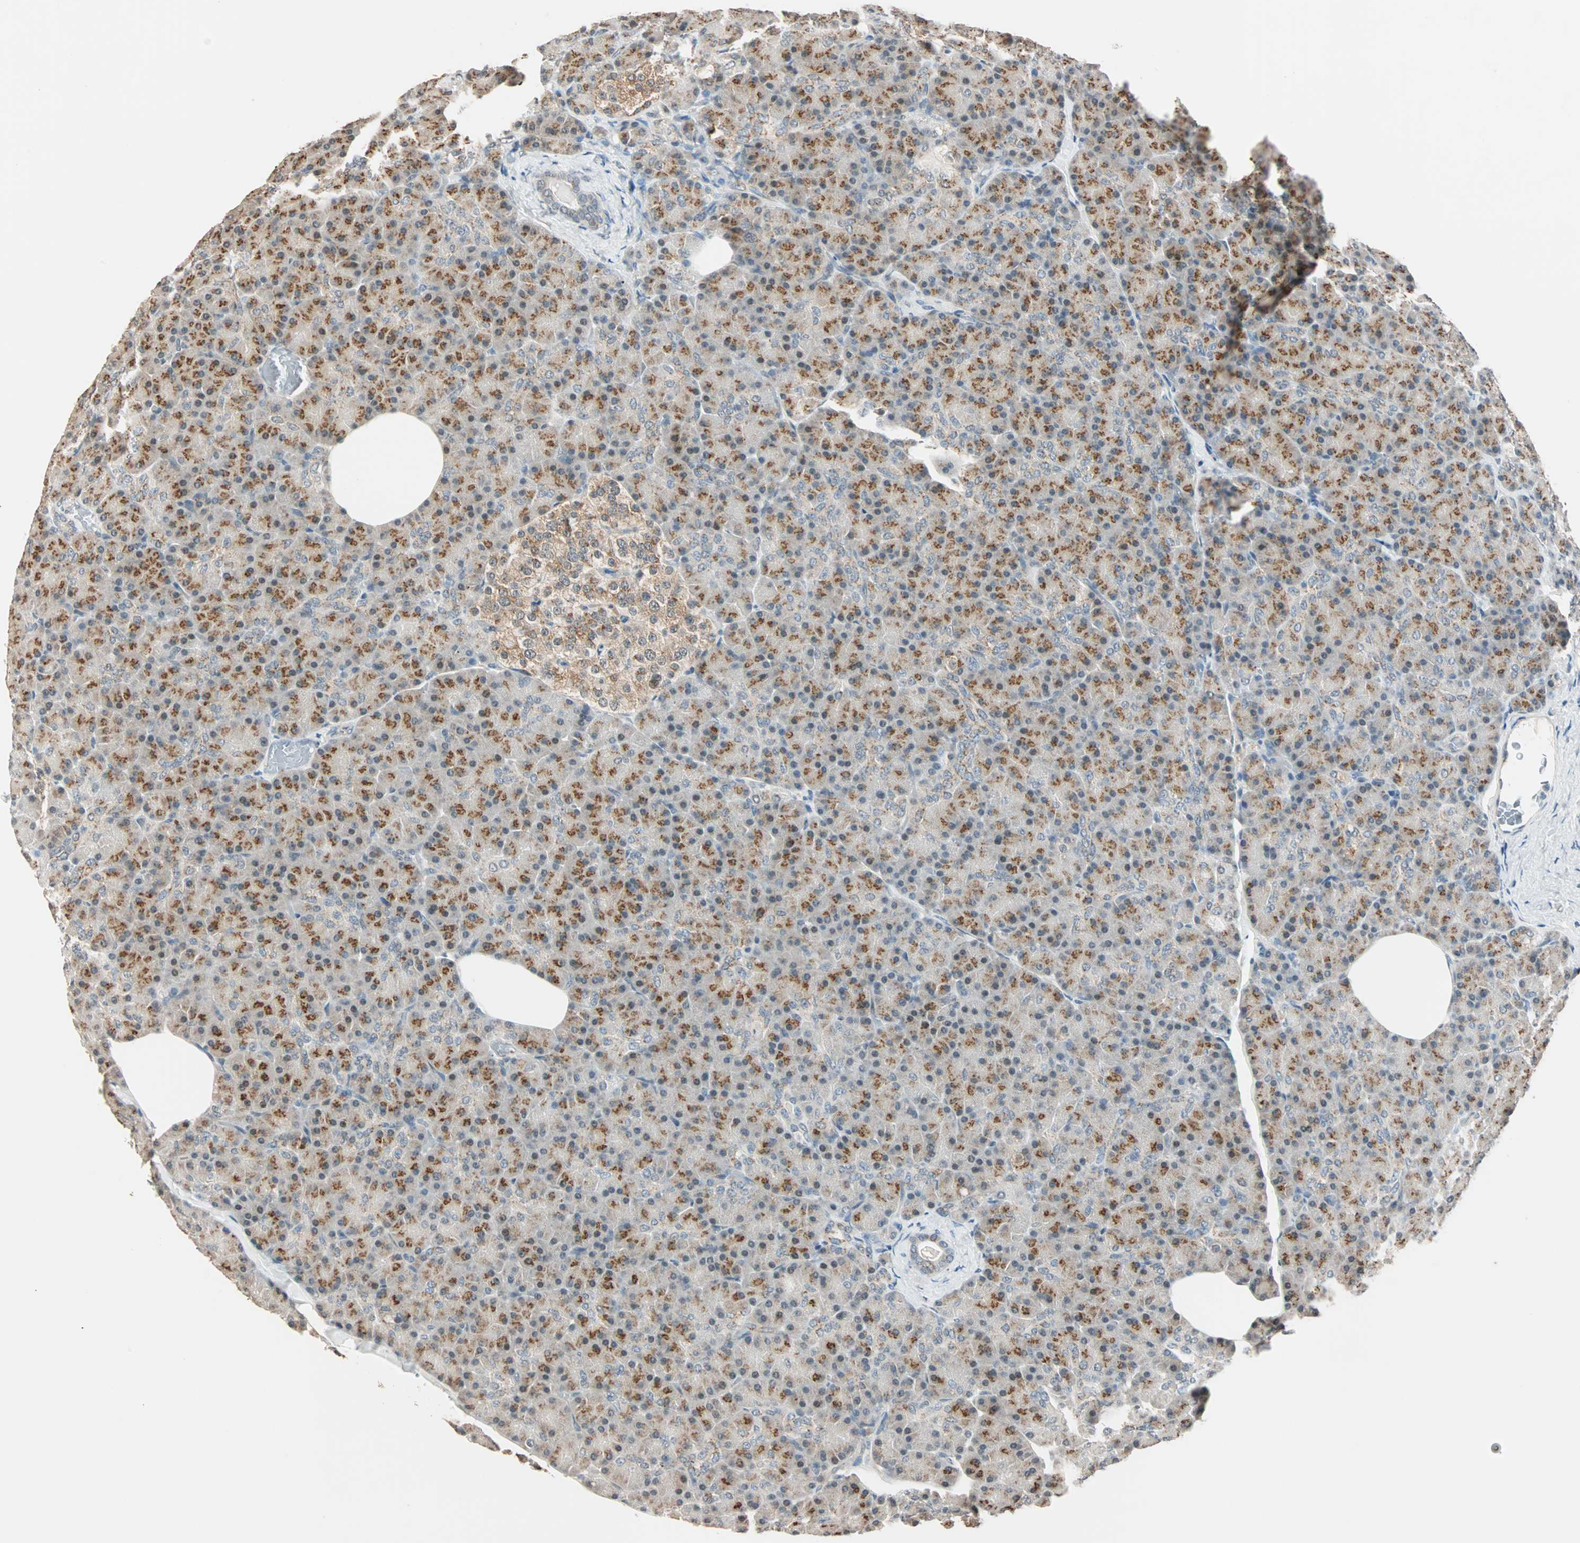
{"staining": {"intensity": "weak", "quantity": "25%-75%", "location": "cytoplasmic/membranous"}, "tissue": "pancreas", "cell_type": "Exocrine glandular cells", "image_type": "normal", "snomed": [{"axis": "morphology", "description": "Normal tissue, NOS"}, {"axis": "topography", "description": "Pancreas"}], "caption": "High-power microscopy captured an immunohistochemistry (IHC) micrograph of normal pancreas, revealing weak cytoplasmic/membranous staining in about 25%-75% of exocrine glandular cells.", "gene": "PRDM2", "patient": {"sex": "female", "age": 43}}